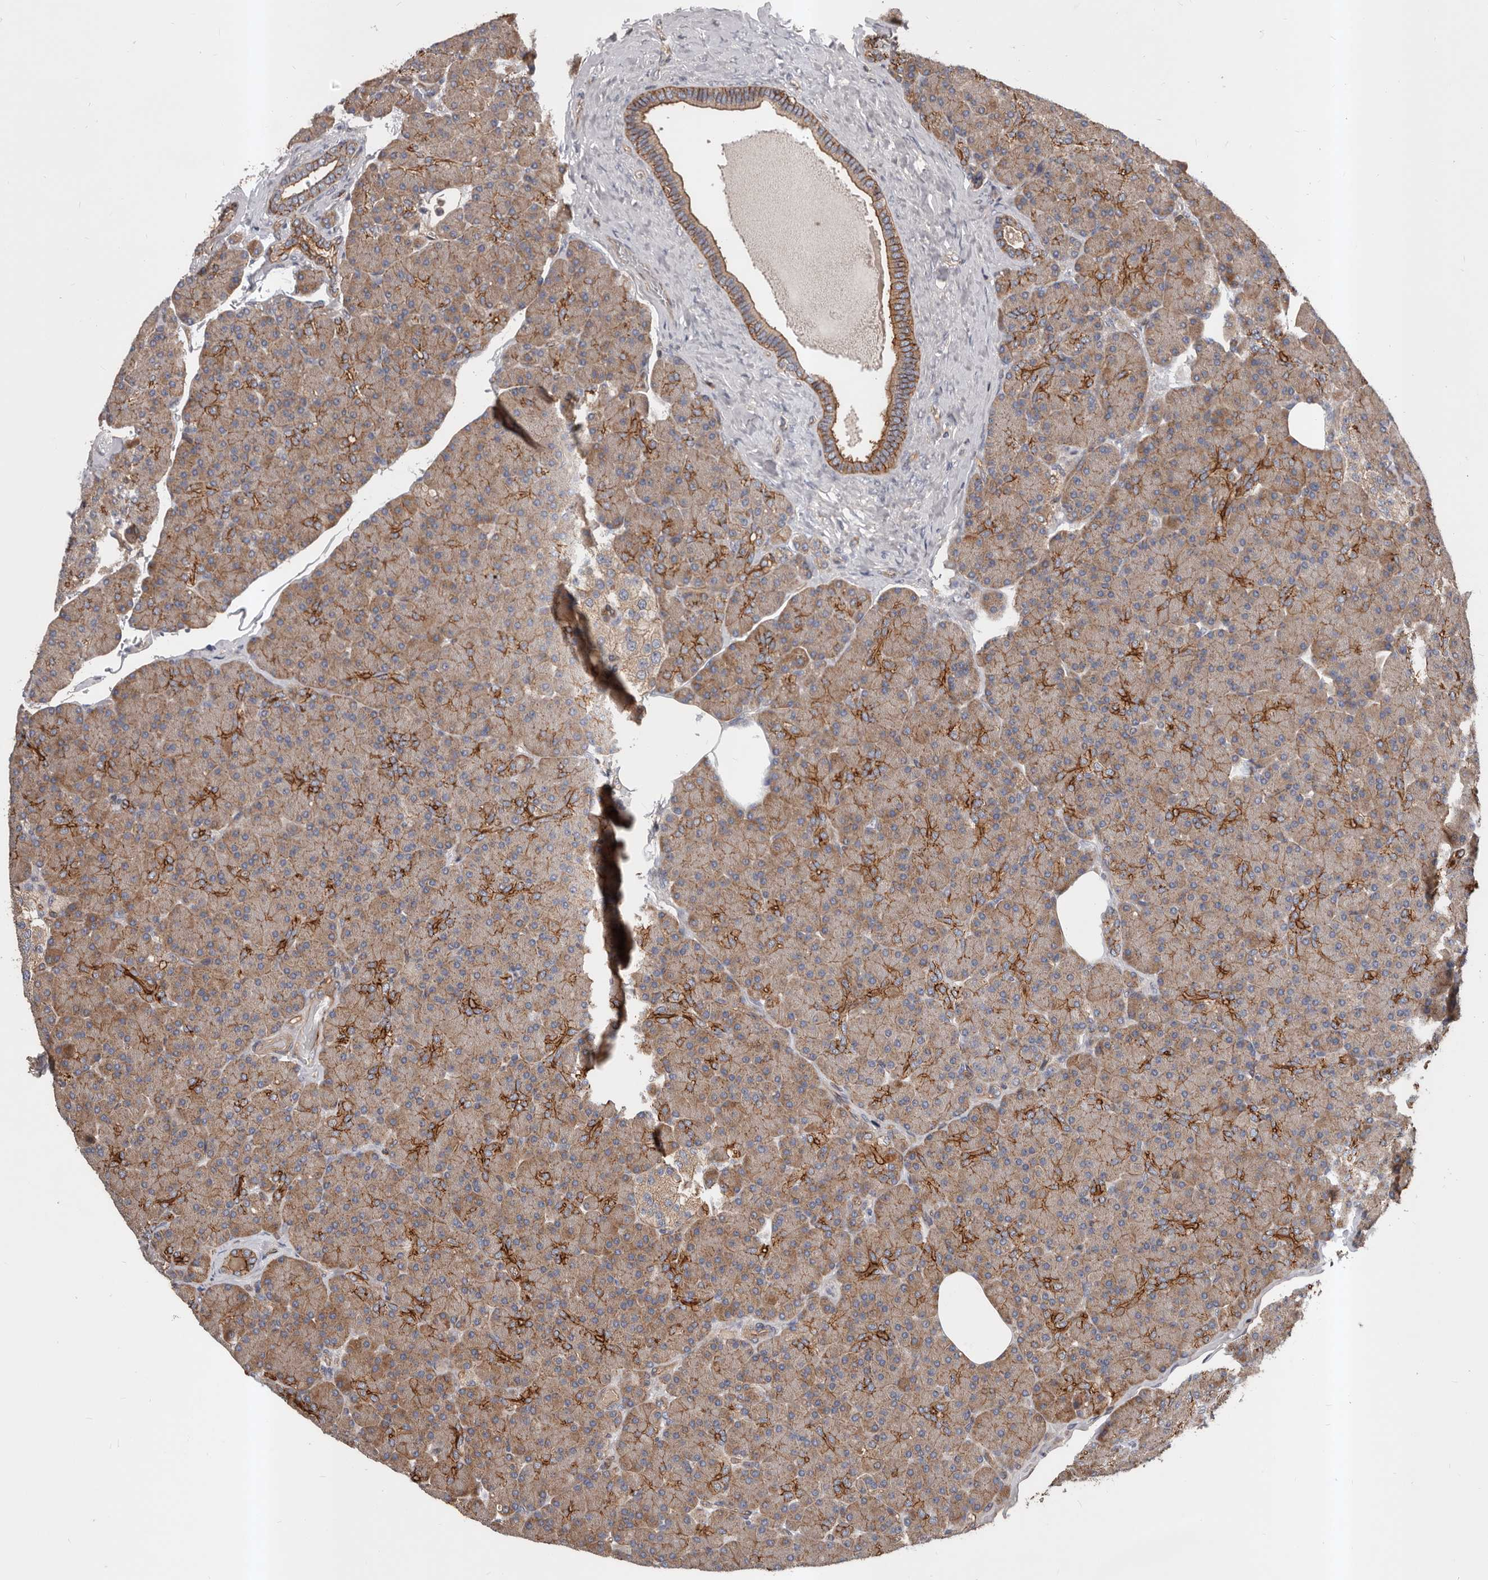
{"staining": {"intensity": "moderate", "quantity": ">75%", "location": "cytoplasmic/membranous"}, "tissue": "pancreas", "cell_type": "Exocrine glandular cells", "image_type": "normal", "snomed": [{"axis": "morphology", "description": "Normal tissue, NOS"}, {"axis": "topography", "description": "Pancreas"}], "caption": "A high-resolution histopathology image shows immunohistochemistry staining of normal pancreas, which reveals moderate cytoplasmic/membranous staining in about >75% of exocrine glandular cells. The protein is stained brown, and the nuclei are stained in blue (DAB IHC with brightfield microscopy, high magnification).", "gene": "PNRC2", "patient": {"sex": "female", "age": 43}}